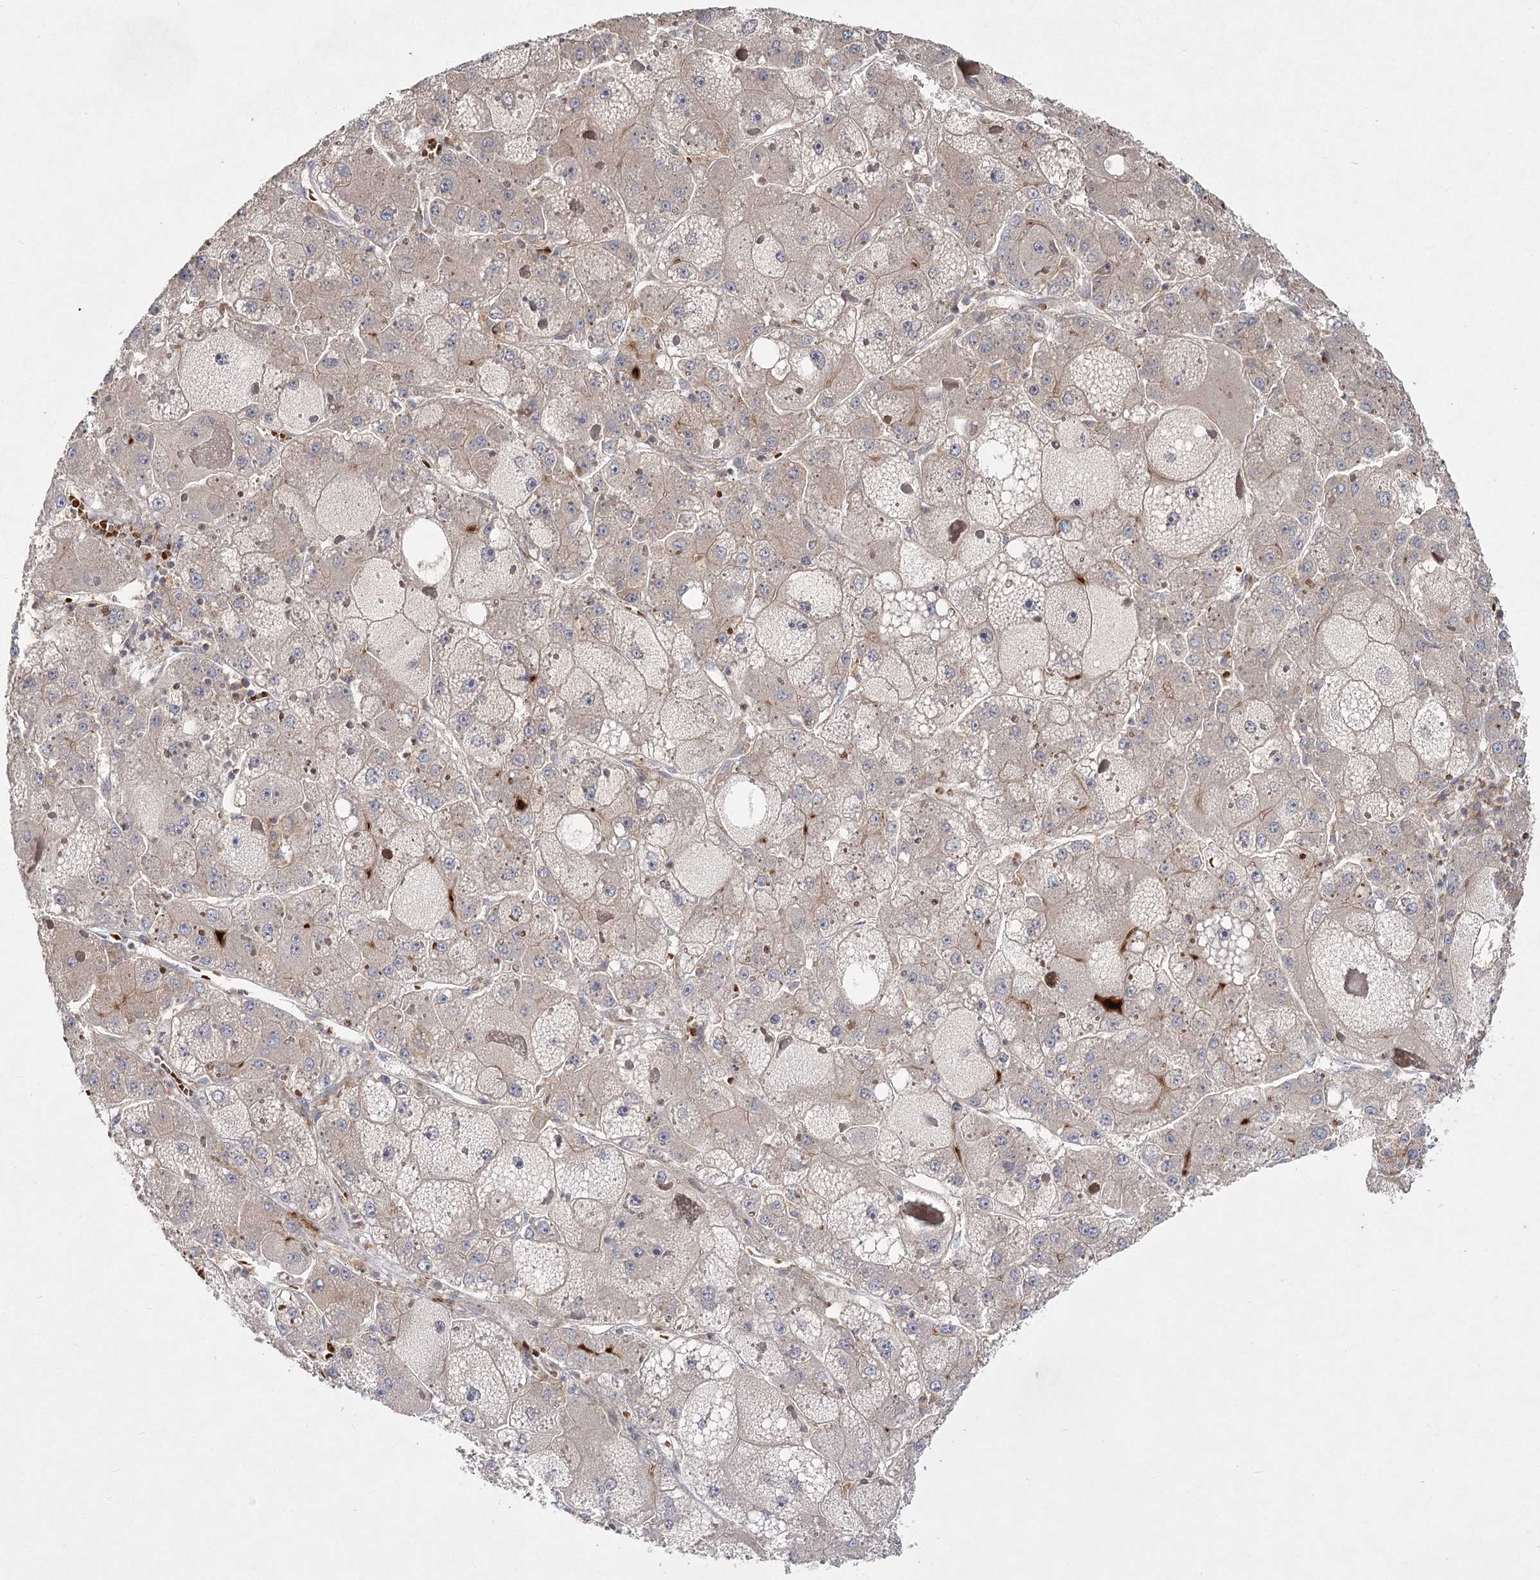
{"staining": {"intensity": "weak", "quantity": ">75%", "location": "cytoplasmic/membranous"}, "tissue": "liver cancer", "cell_type": "Tumor cells", "image_type": "cancer", "snomed": [{"axis": "morphology", "description": "Carcinoma, Hepatocellular, NOS"}, {"axis": "topography", "description": "Liver"}], "caption": "Immunohistochemical staining of liver cancer shows low levels of weak cytoplasmic/membranous expression in about >75% of tumor cells. The staining is performed using DAB (3,3'-diaminobenzidine) brown chromogen to label protein expression. The nuclei are counter-stained blue using hematoxylin.", "gene": "KIAA0825", "patient": {"sex": "female", "age": 73}}